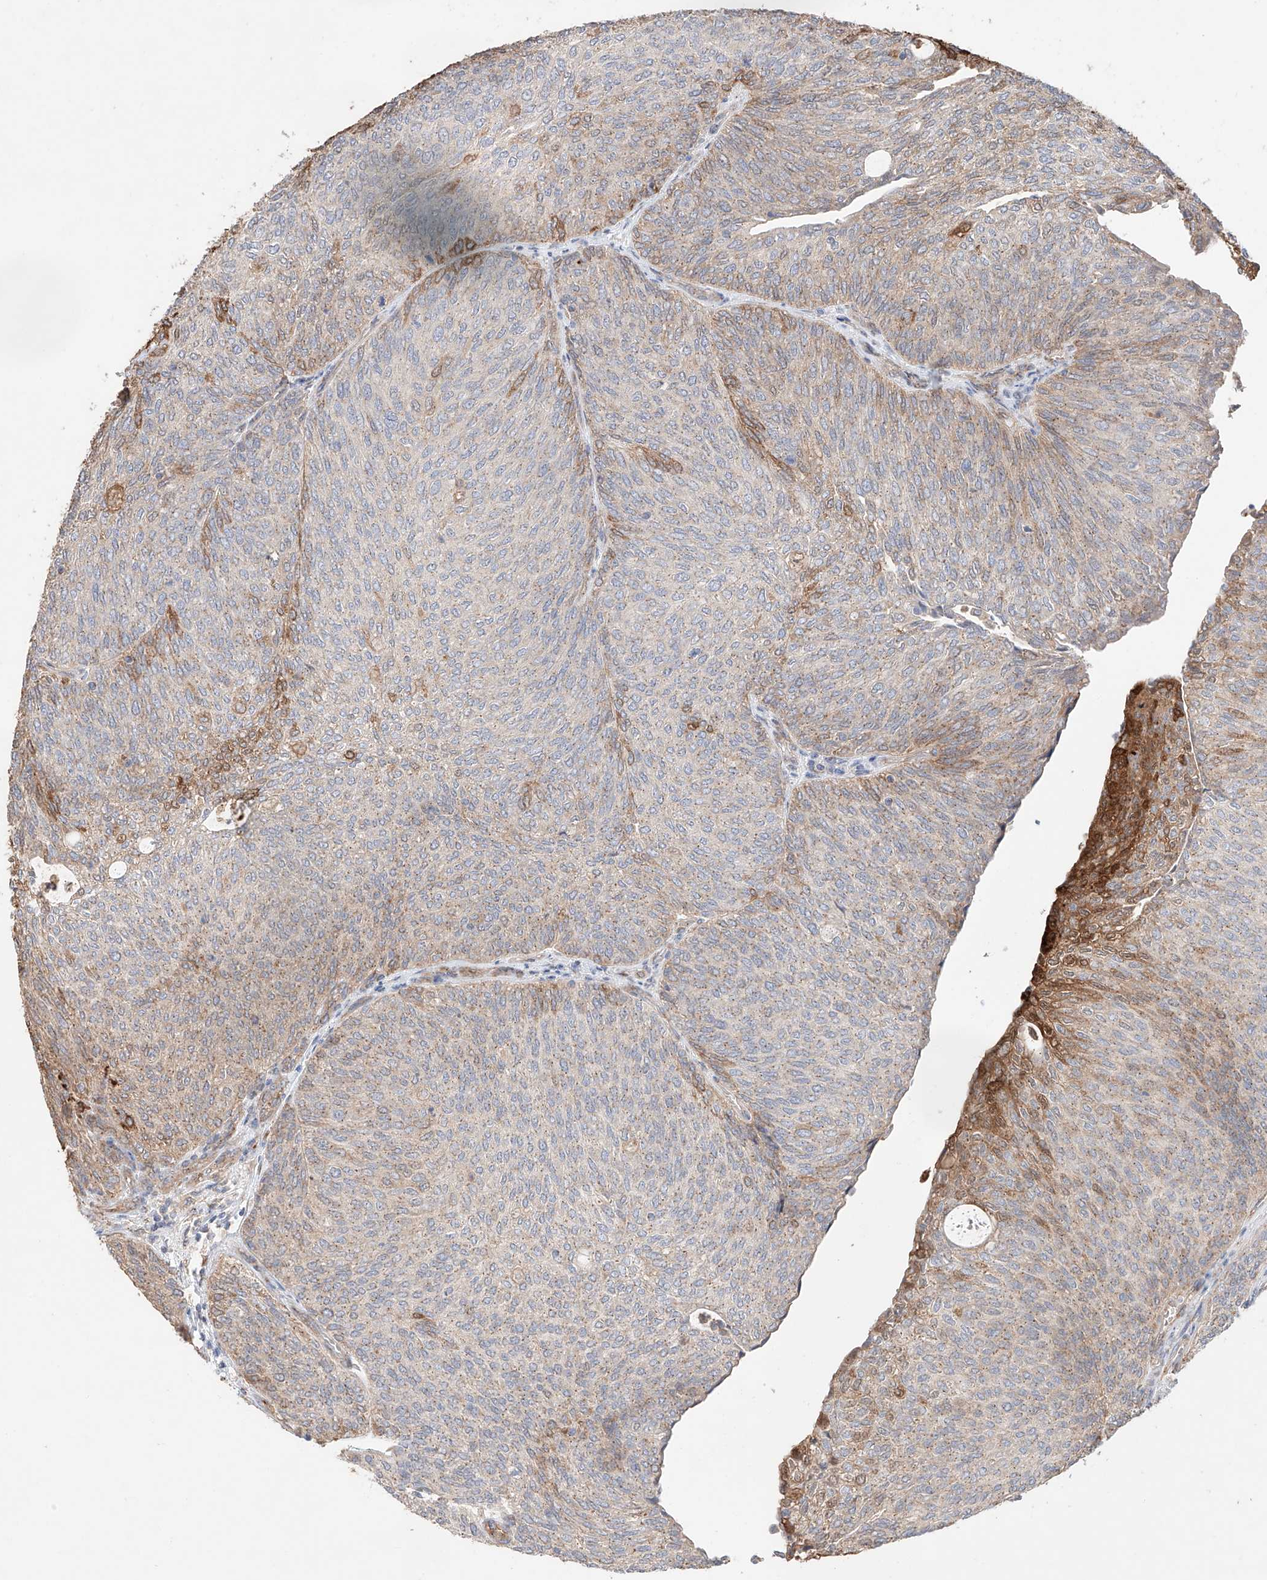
{"staining": {"intensity": "moderate", "quantity": "<25%", "location": "cytoplasmic/membranous"}, "tissue": "urothelial cancer", "cell_type": "Tumor cells", "image_type": "cancer", "snomed": [{"axis": "morphology", "description": "Urothelial carcinoma, Low grade"}, {"axis": "topography", "description": "Urinary bladder"}], "caption": "The histopathology image shows staining of urothelial cancer, revealing moderate cytoplasmic/membranous protein positivity (brown color) within tumor cells.", "gene": "MOSPD1", "patient": {"sex": "female", "age": 79}}